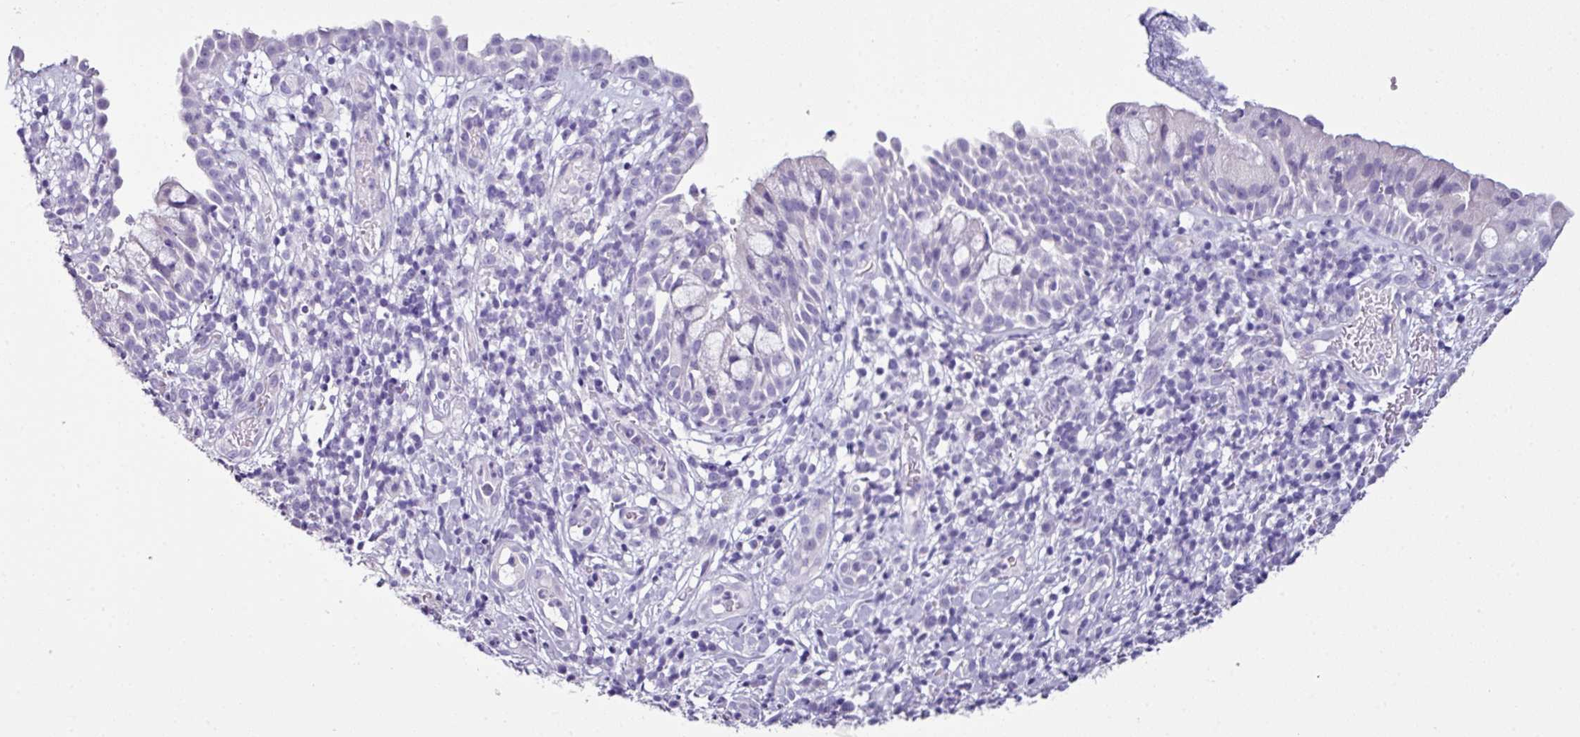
{"staining": {"intensity": "negative", "quantity": "none", "location": "none"}, "tissue": "nasopharynx", "cell_type": "Respiratory epithelial cells", "image_type": "normal", "snomed": [{"axis": "morphology", "description": "Normal tissue, NOS"}, {"axis": "topography", "description": "Nasopharynx"}], "caption": "The image shows no staining of respiratory epithelial cells in normal nasopharynx.", "gene": "GLP2R", "patient": {"sex": "male", "age": 65}}